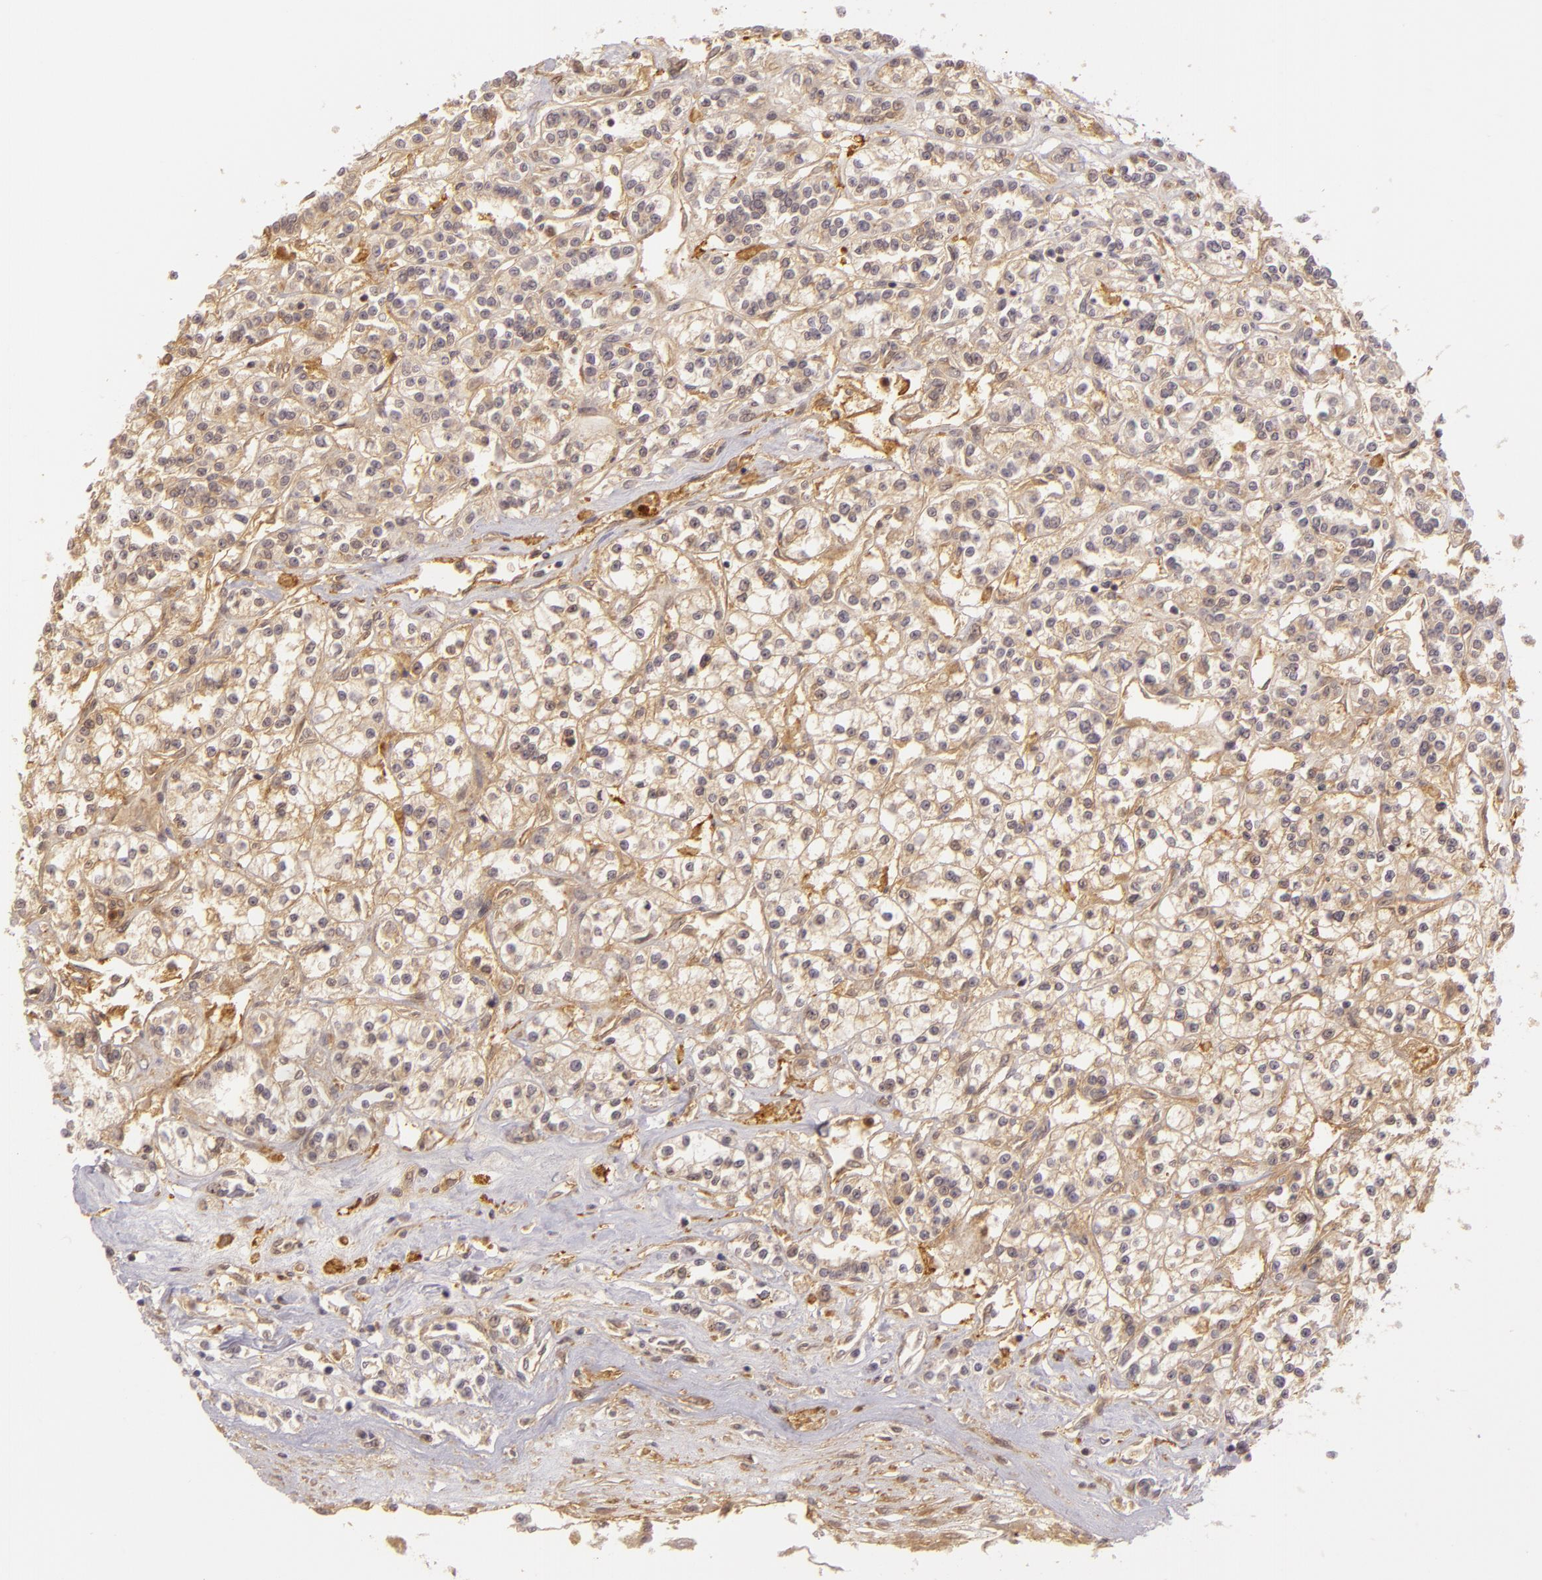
{"staining": {"intensity": "weak", "quantity": ">75%", "location": "cytoplasmic/membranous"}, "tissue": "renal cancer", "cell_type": "Tumor cells", "image_type": "cancer", "snomed": [{"axis": "morphology", "description": "Adenocarcinoma, NOS"}, {"axis": "topography", "description": "Kidney"}], "caption": "Immunohistochemistry (IHC) (DAB (3,3'-diaminobenzidine)) staining of renal adenocarcinoma reveals weak cytoplasmic/membranous protein positivity in approximately >75% of tumor cells. (brown staining indicates protein expression, while blue staining denotes nuclei).", "gene": "CD59", "patient": {"sex": "female", "age": 76}}